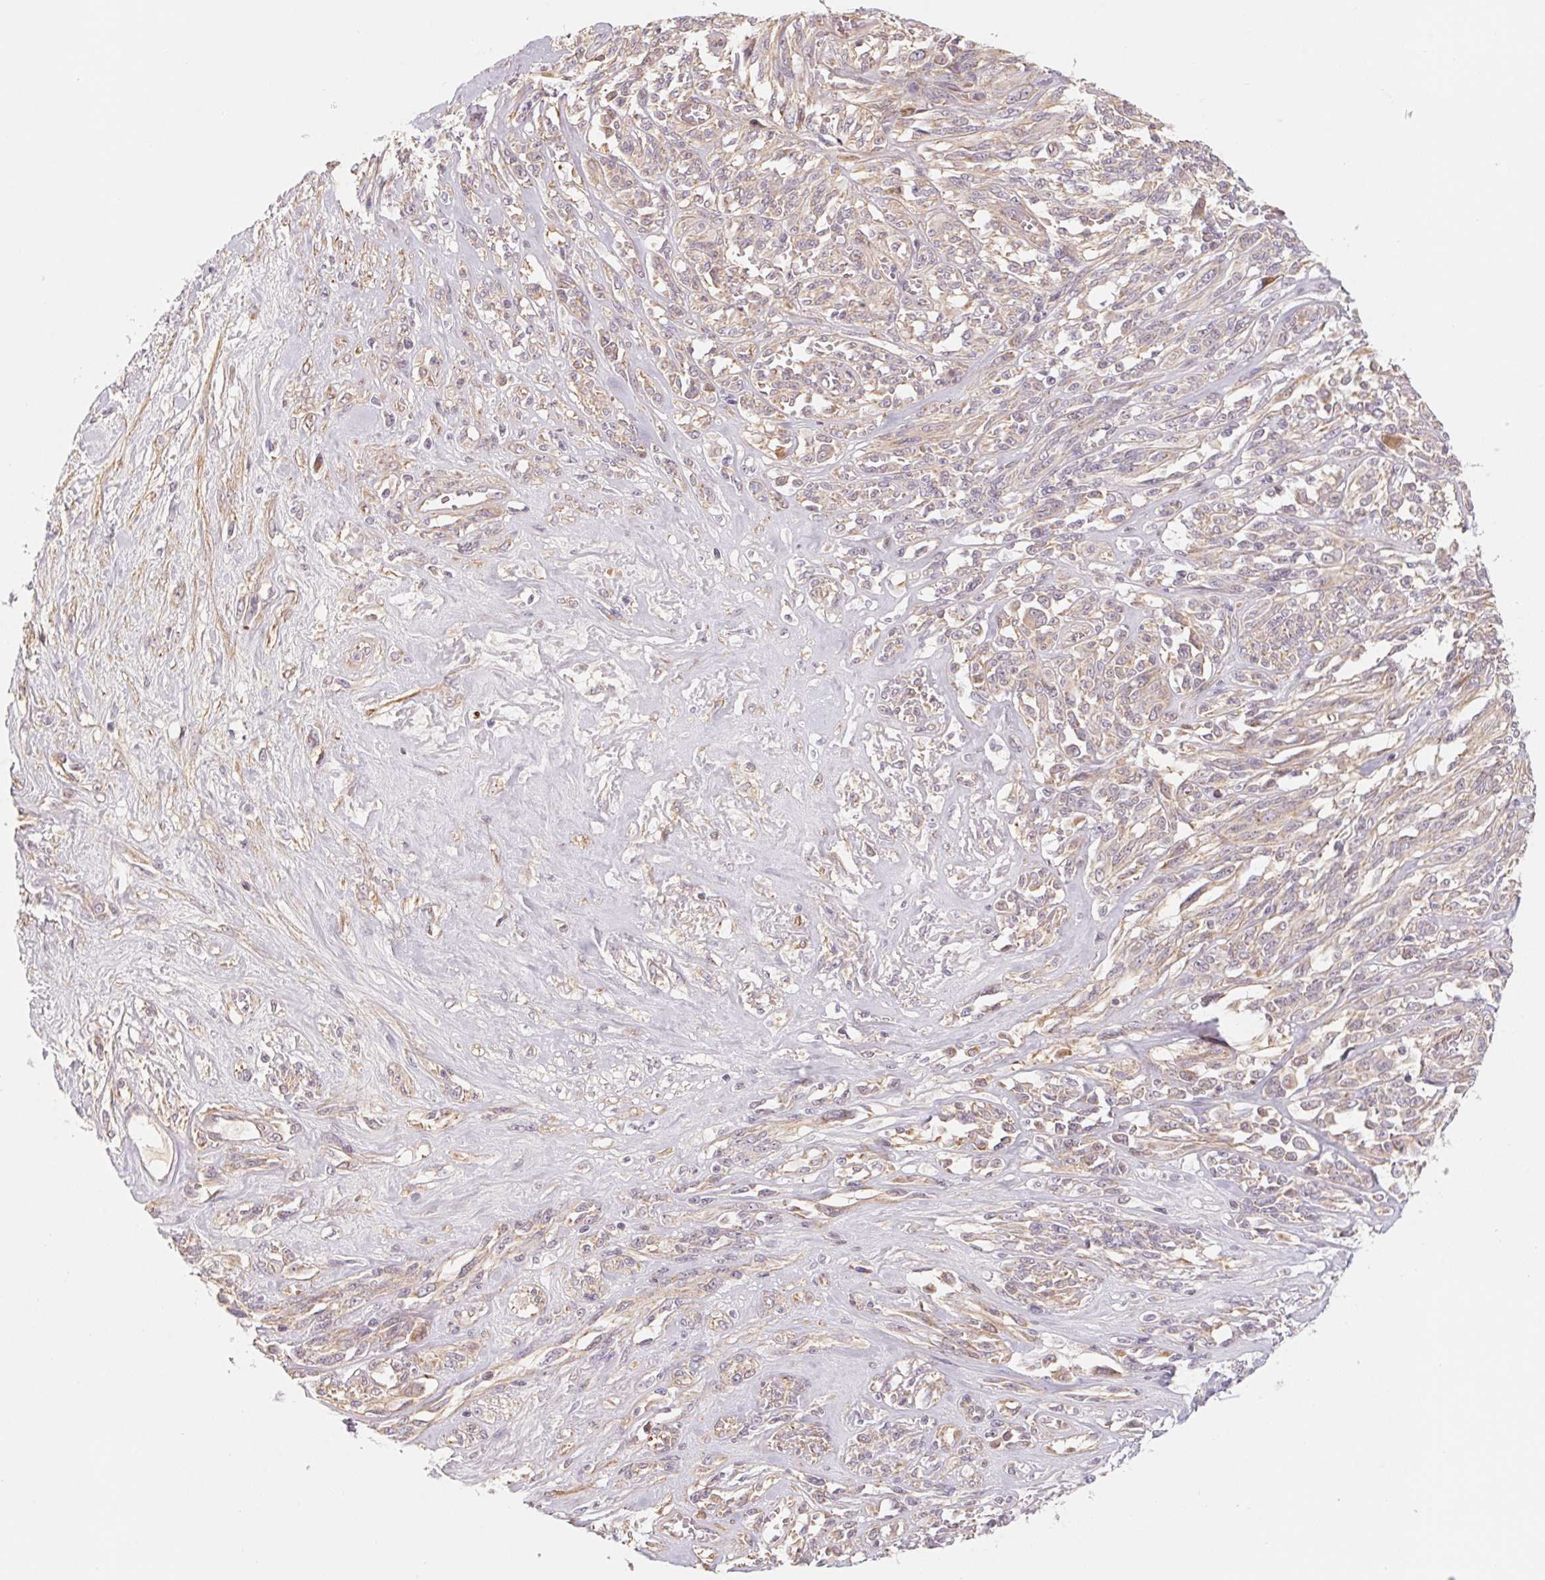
{"staining": {"intensity": "weak", "quantity": "<25%", "location": "cytoplasmic/membranous"}, "tissue": "melanoma", "cell_type": "Tumor cells", "image_type": "cancer", "snomed": [{"axis": "morphology", "description": "Malignant melanoma, NOS"}, {"axis": "topography", "description": "Skin"}], "caption": "A high-resolution micrograph shows immunohistochemistry staining of melanoma, which exhibits no significant positivity in tumor cells.", "gene": "CCDC112", "patient": {"sex": "female", "age": 91}}